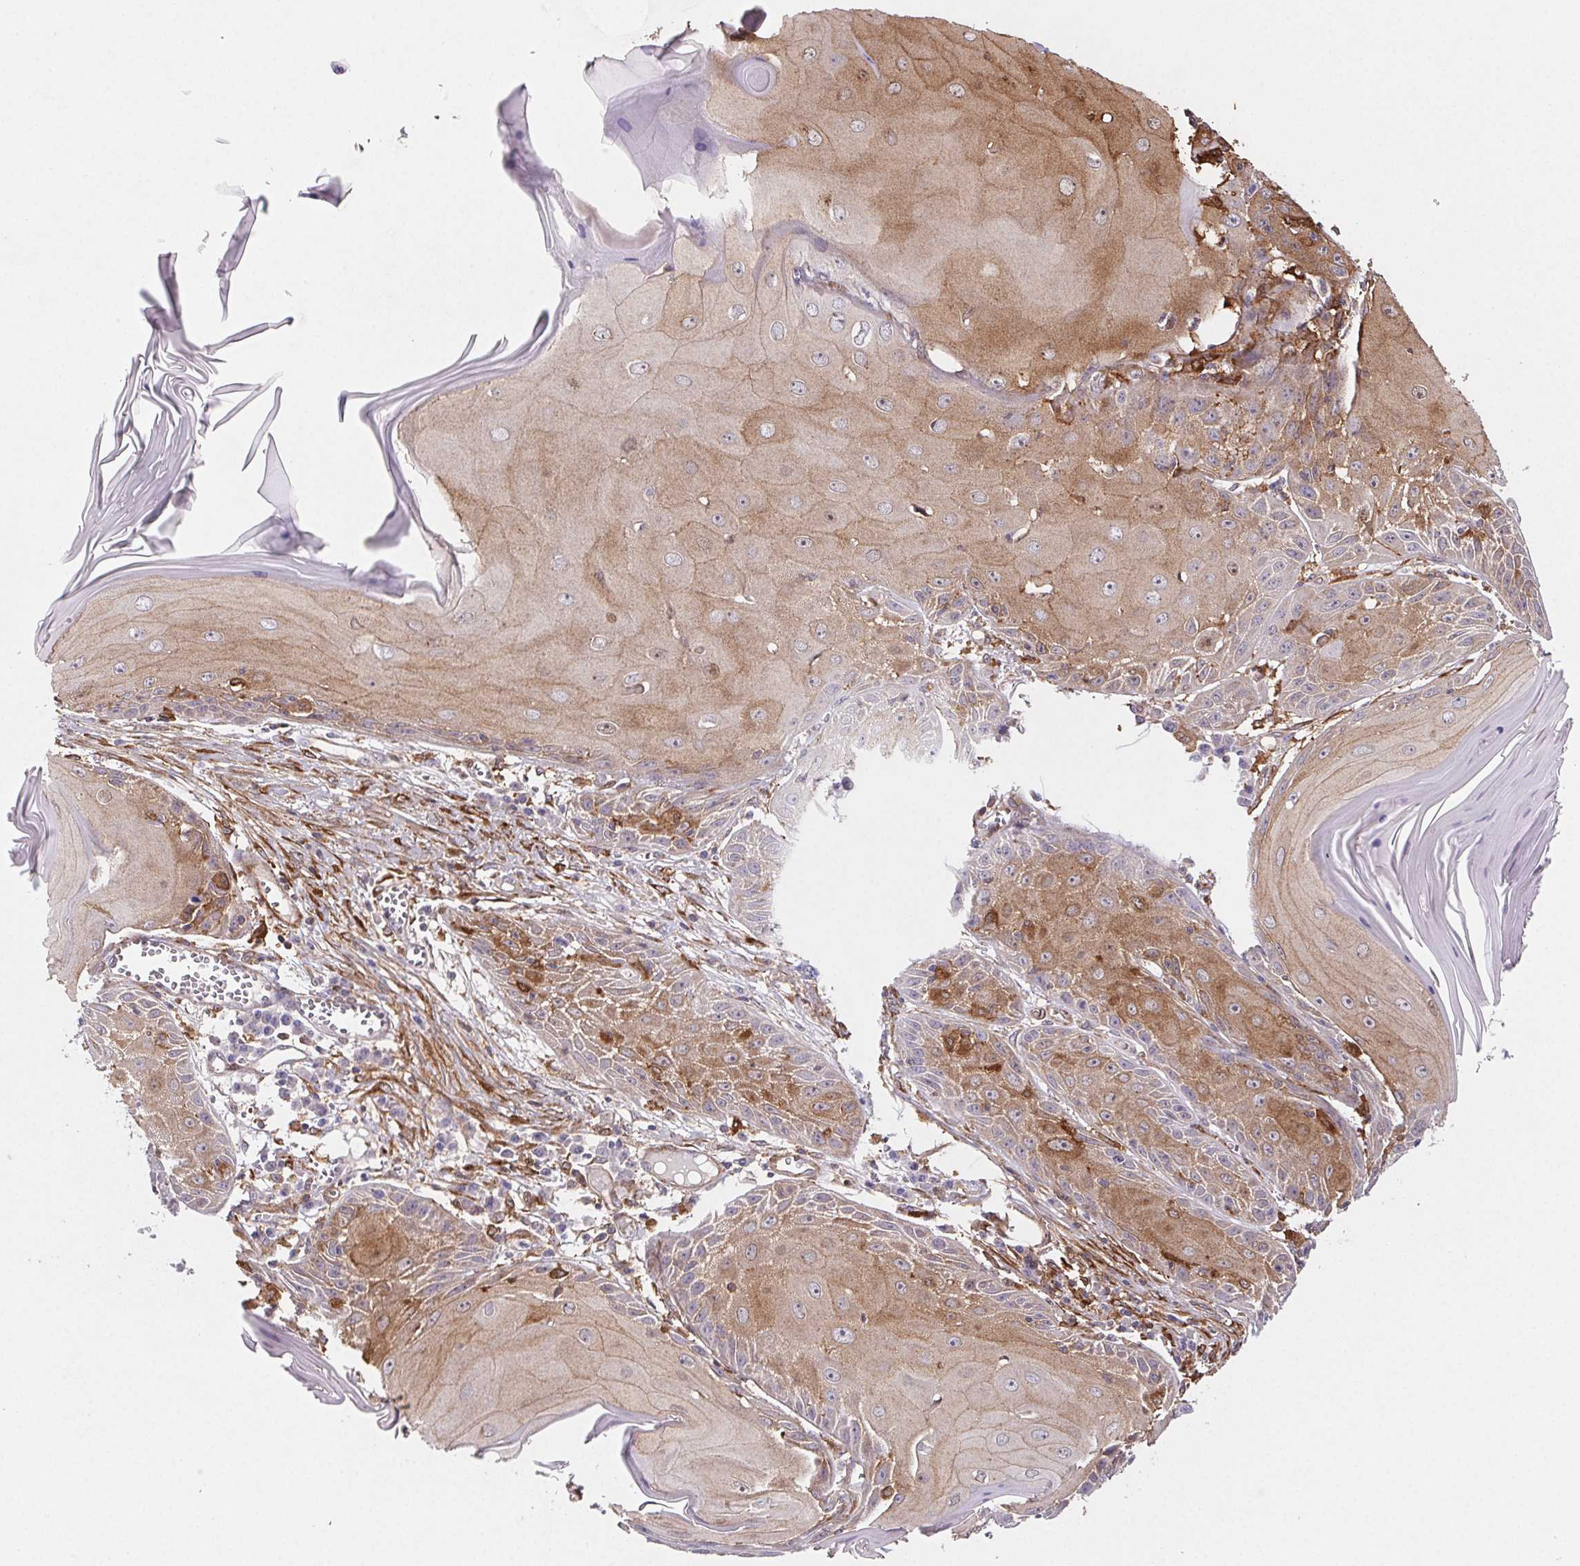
{"staining": {"intensity": "moderate", "quantity": "25%-75%", "location": "cytoplasmic/membranous"}, "tissue": "skin cancer", "cell_type": "Tumor cells", "image_type": "cancer", "snomed": [{"axis": "morphology", "description": "Squamous cell carcinoma, NOS"}, {"axis": "topography", "description": "Skin"}, {"axis": "topography", "description": "Vulva"}], "caption": "Immunohistochemistry (IHC) image of human squamous cell carcinoma (skin) stained for a protein (brown), which demonstrates medium levels of moderate cytoplasmic/membranous staining in approximately 25%-75% of tumor cells.", "gene": "GBP1", "patient": {"sex": "female", "age": 85}}